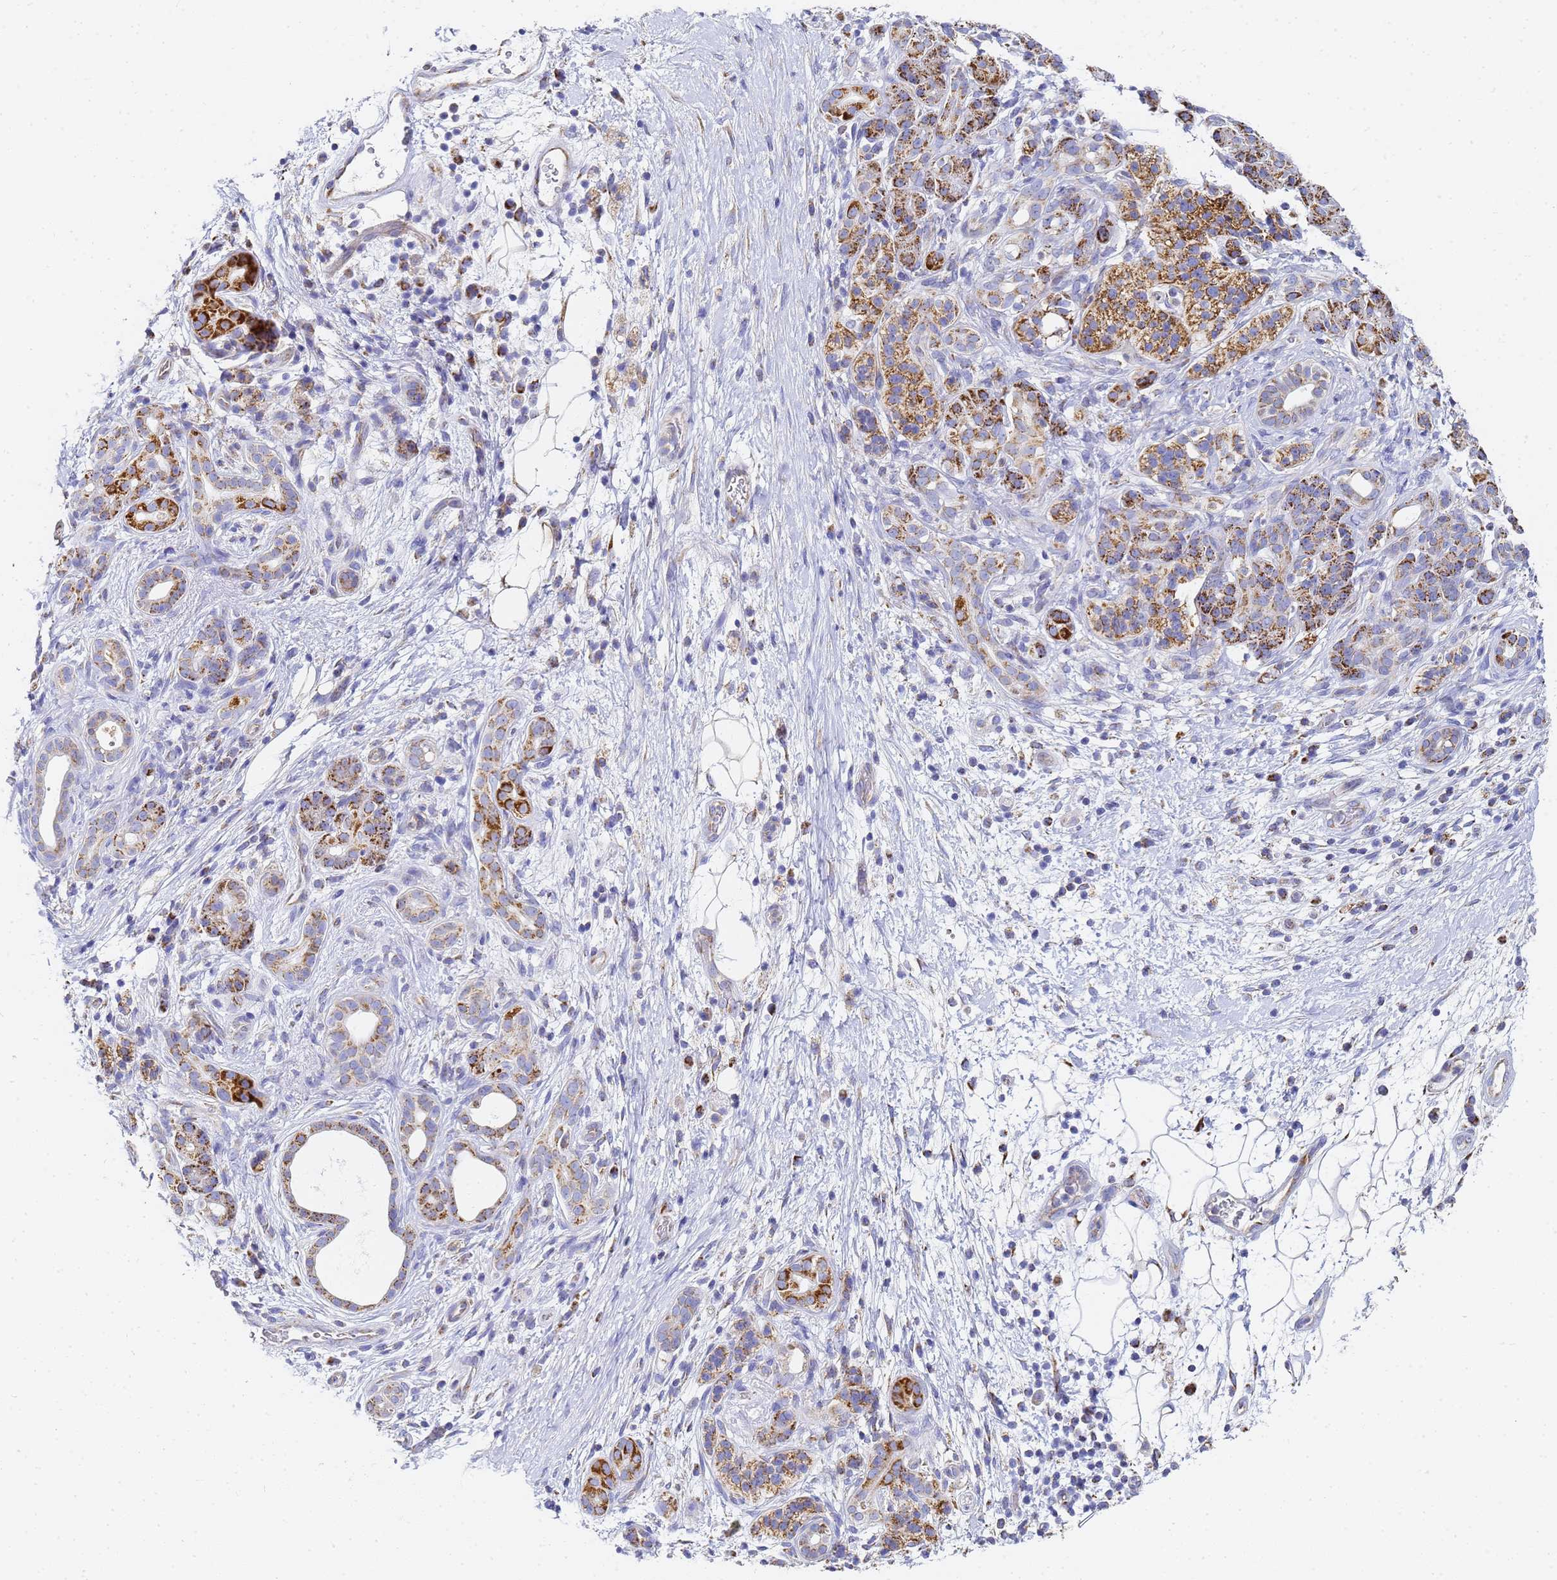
{"staining": {"intensity": "strong", "quantity": "25%-75%", "location": "cytoplasmic/membranous"}, "tissue": "pancreatic cancer", "cell_type": "Tumor cells", "image_type": "cancer", "snomed": [{"axis": "morphology", "description": "Adenocarcinoma, NOS"}, {"axis": "topography", "description": "Pancreas"}], "caption": "Pancreatic adenocarcinoma stained with a protein marker reveals strong staining in tumor cells.", "gene": "CNIH4", "patient": {"sex": "male", "age": 78}}